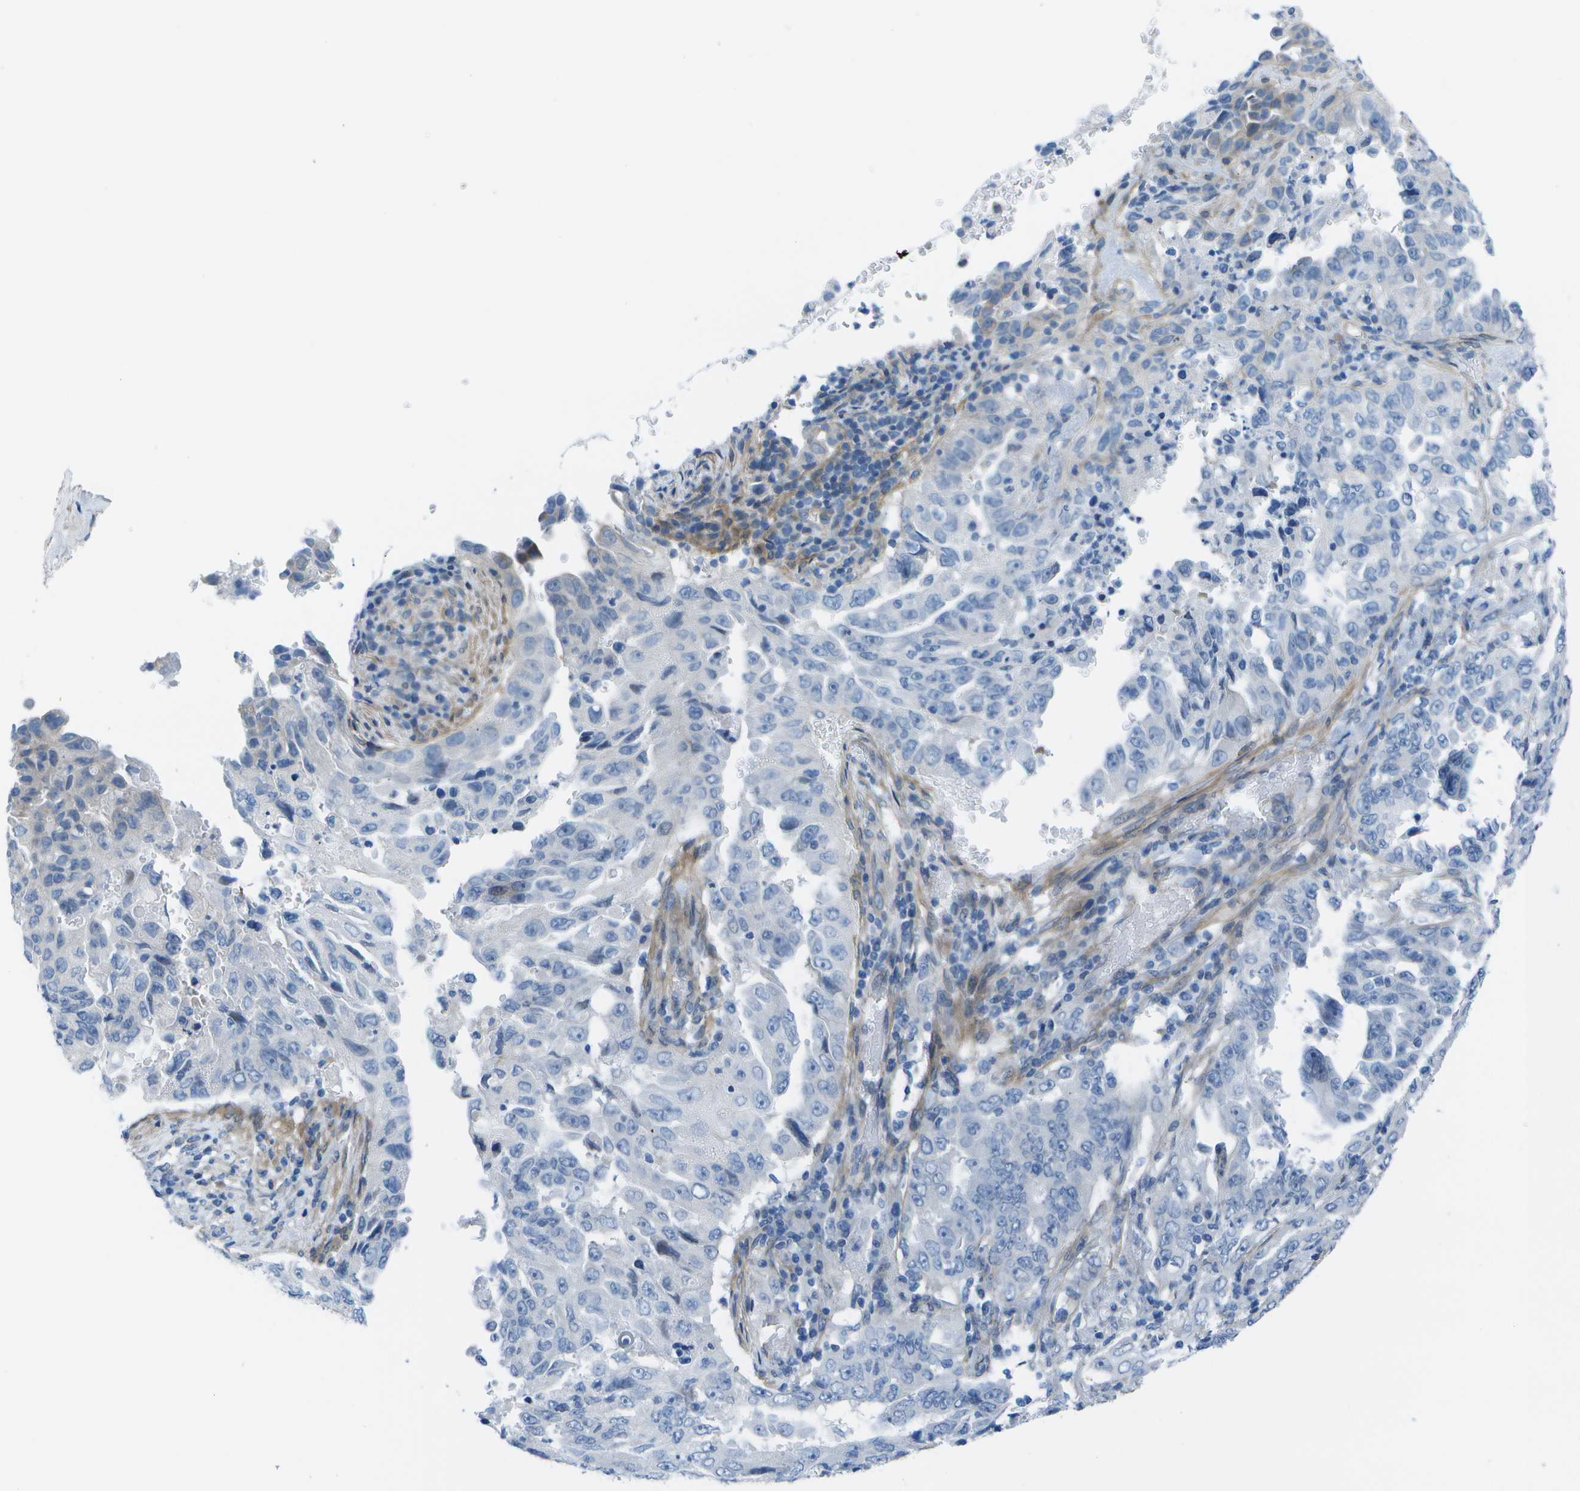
{"staining": {"intensity": "negative", "quantity": "none", "location": "none"}, "tissue": "lung cancer", "cell_type": "Tumor cells", "image_type": "cancer", "snomed": [{"axis": "morphology", "description": "Adenocarcinoma, NOS"}, {"axis": "topography", "description": "Lung"}], "caption": "Lung adenocarcinoma stained for a protein using immunohistochemistry demonstrates no expression tumor cells.", "gene": "SORBS3", "patient": {"sex": "female", "age": 51}}